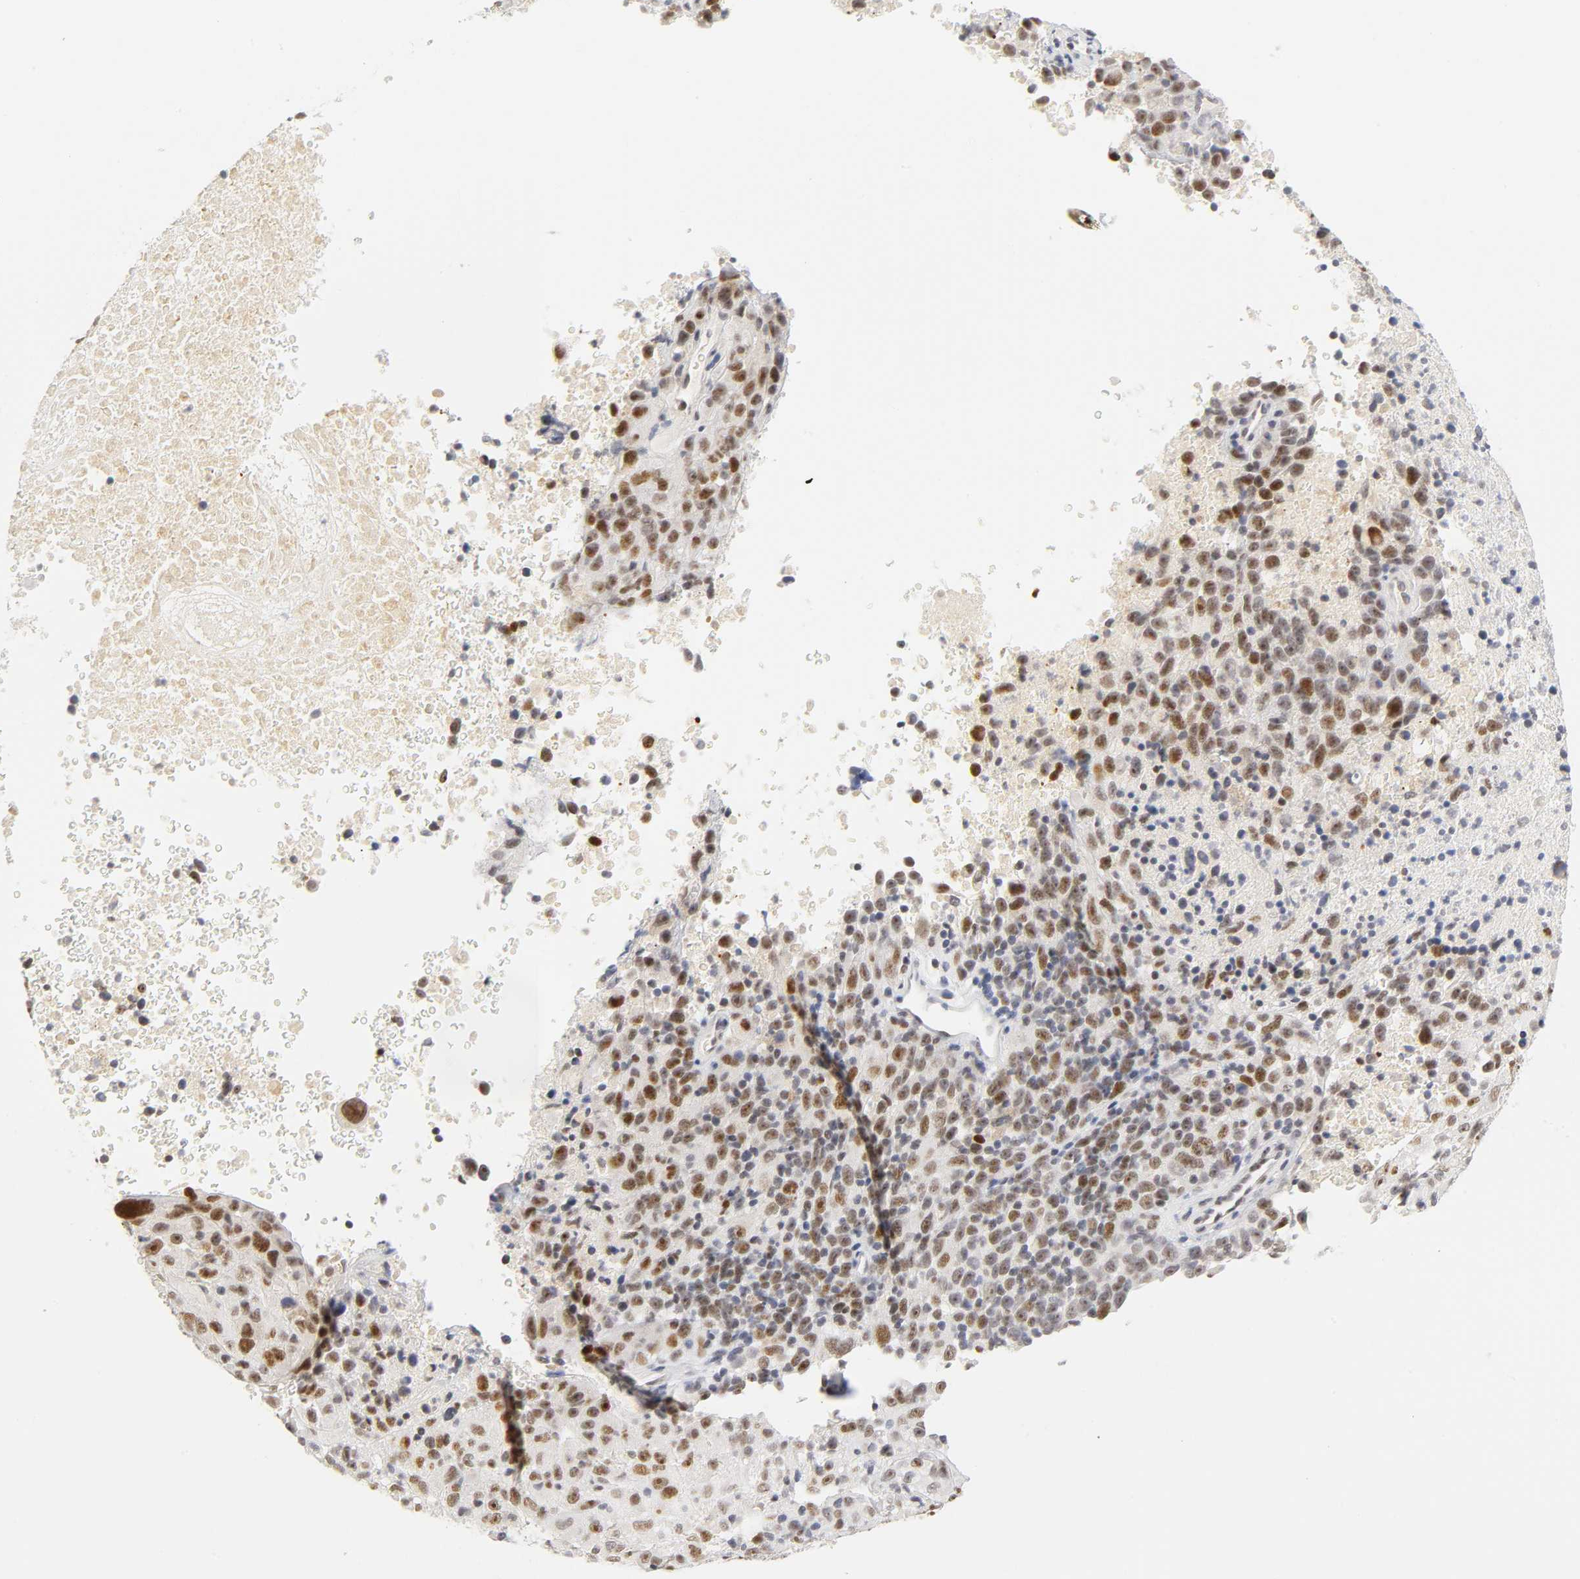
{"staining": {"intensity": "strong", "quantity": ">75%", "location": "nuclear"}, "tissue": "melanoma", "cell_type": "Tumor cells", "image_type": "cancer", "snomed": [{"axis": "morphology", "description": "Malignant melanoma, Metastatic site"}, {"axis": "topography", "description": "Cerebral cortex"}], "caption": "A high-resolution histopathology image shows immunohistochemistry staining of malignant melanoma (metastatic site), which reveals strong nuclear positivity in approximately >75% of tumor cells.", "gene": "MNAT1", "patient": {"sex": "female", "age": 52}}